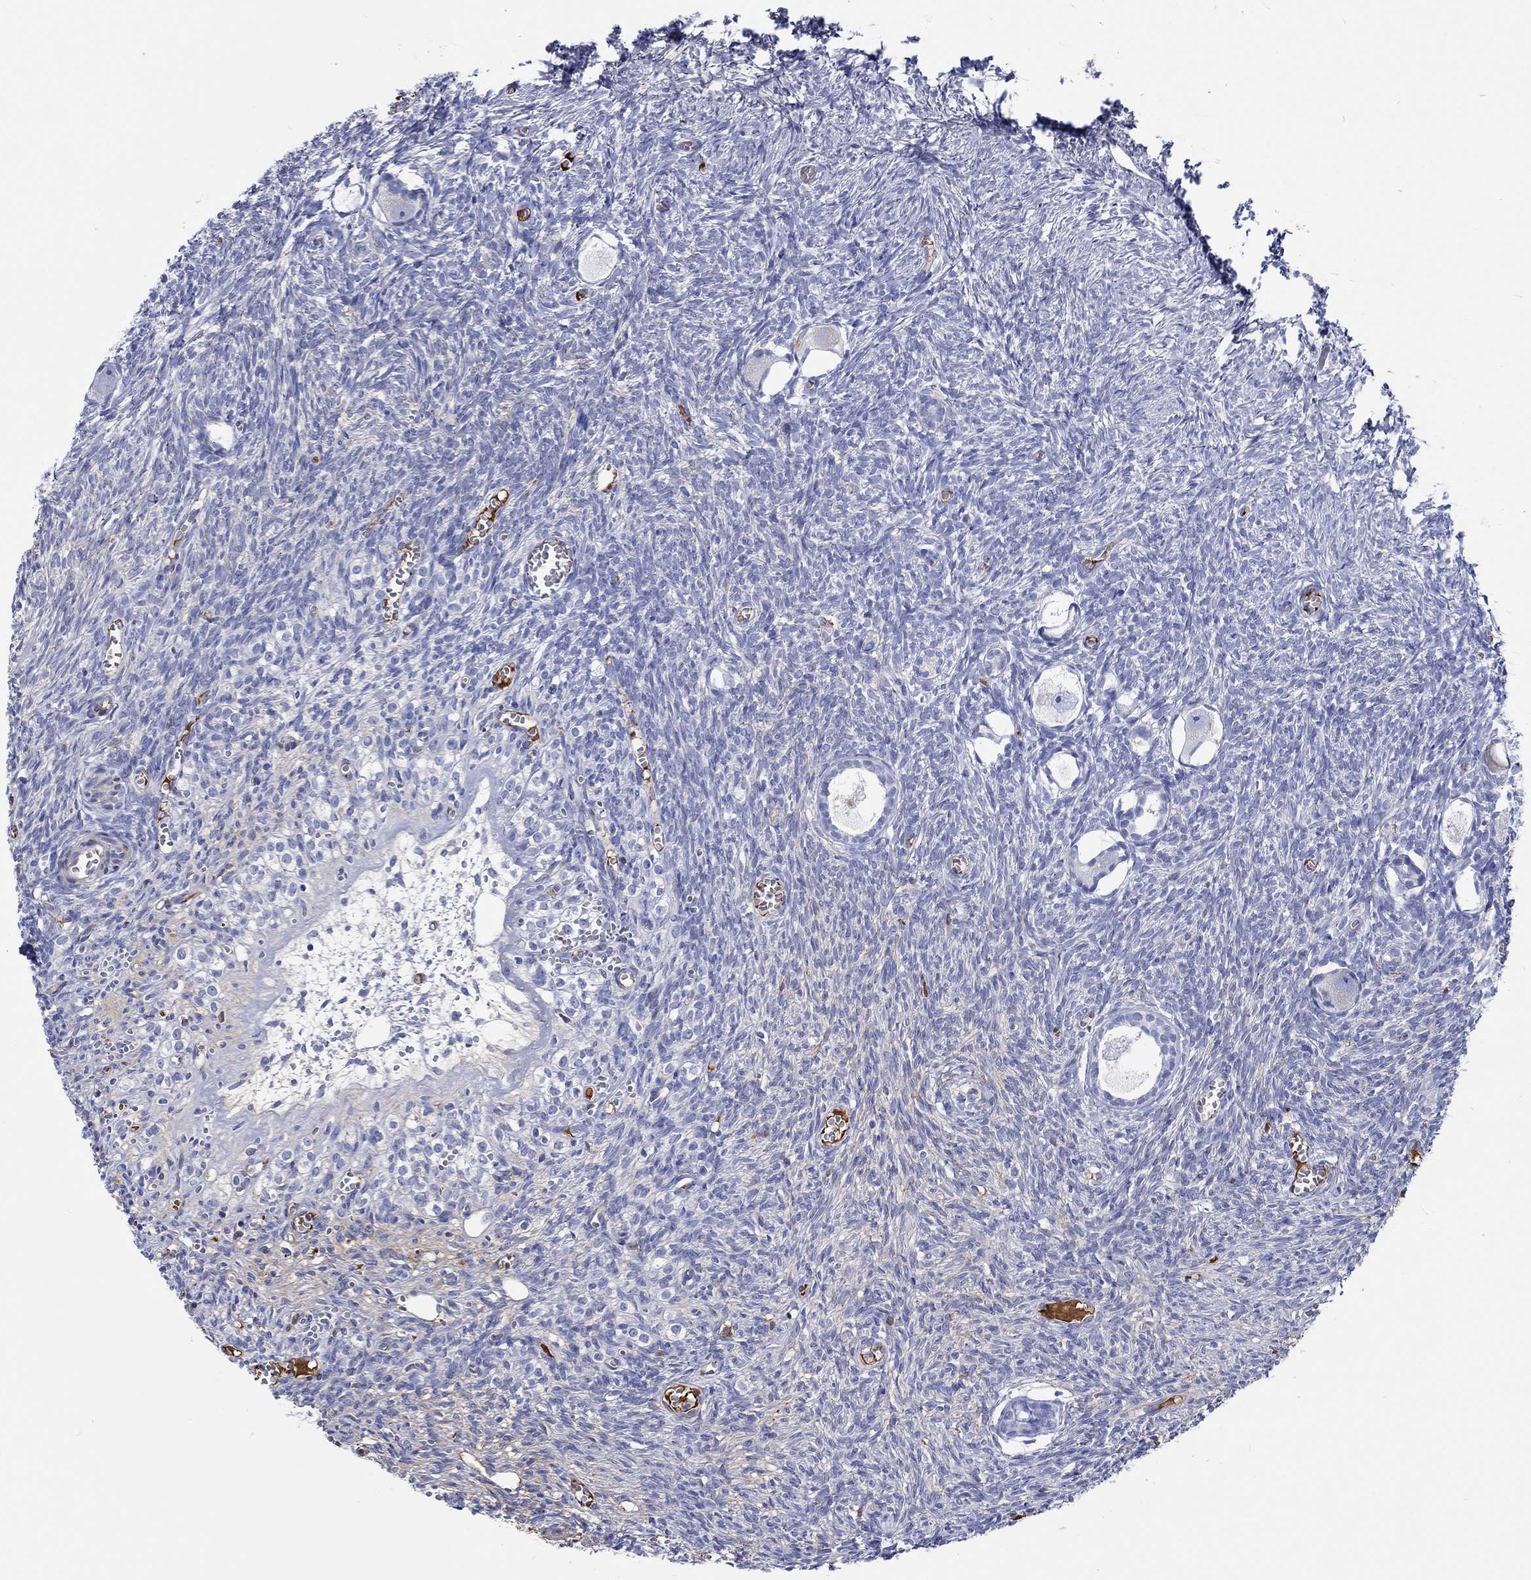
{"staining": {"intensity": "negative", "quantity": "none", "location": "none"}, "tissue": "ovary", "cell_type": "Follicle cells", "image_type": "normal", "snomed": [{"axis": "morphology", "description": "Normal tissue, NOS"}, {"axis": "topography", "description": "Ovary"}], "caption": "DAB immunohistochemical staining of unremarkable ovary exhibits no significant expression in follicle cells. (DAB (3,3'-diaminobenzidine) immunohistochemistry (IHC) visualized using brightfield microscopy, high magnification).", "gene": "CDY1B", "patient": {"sex": "female", "age": 43}}